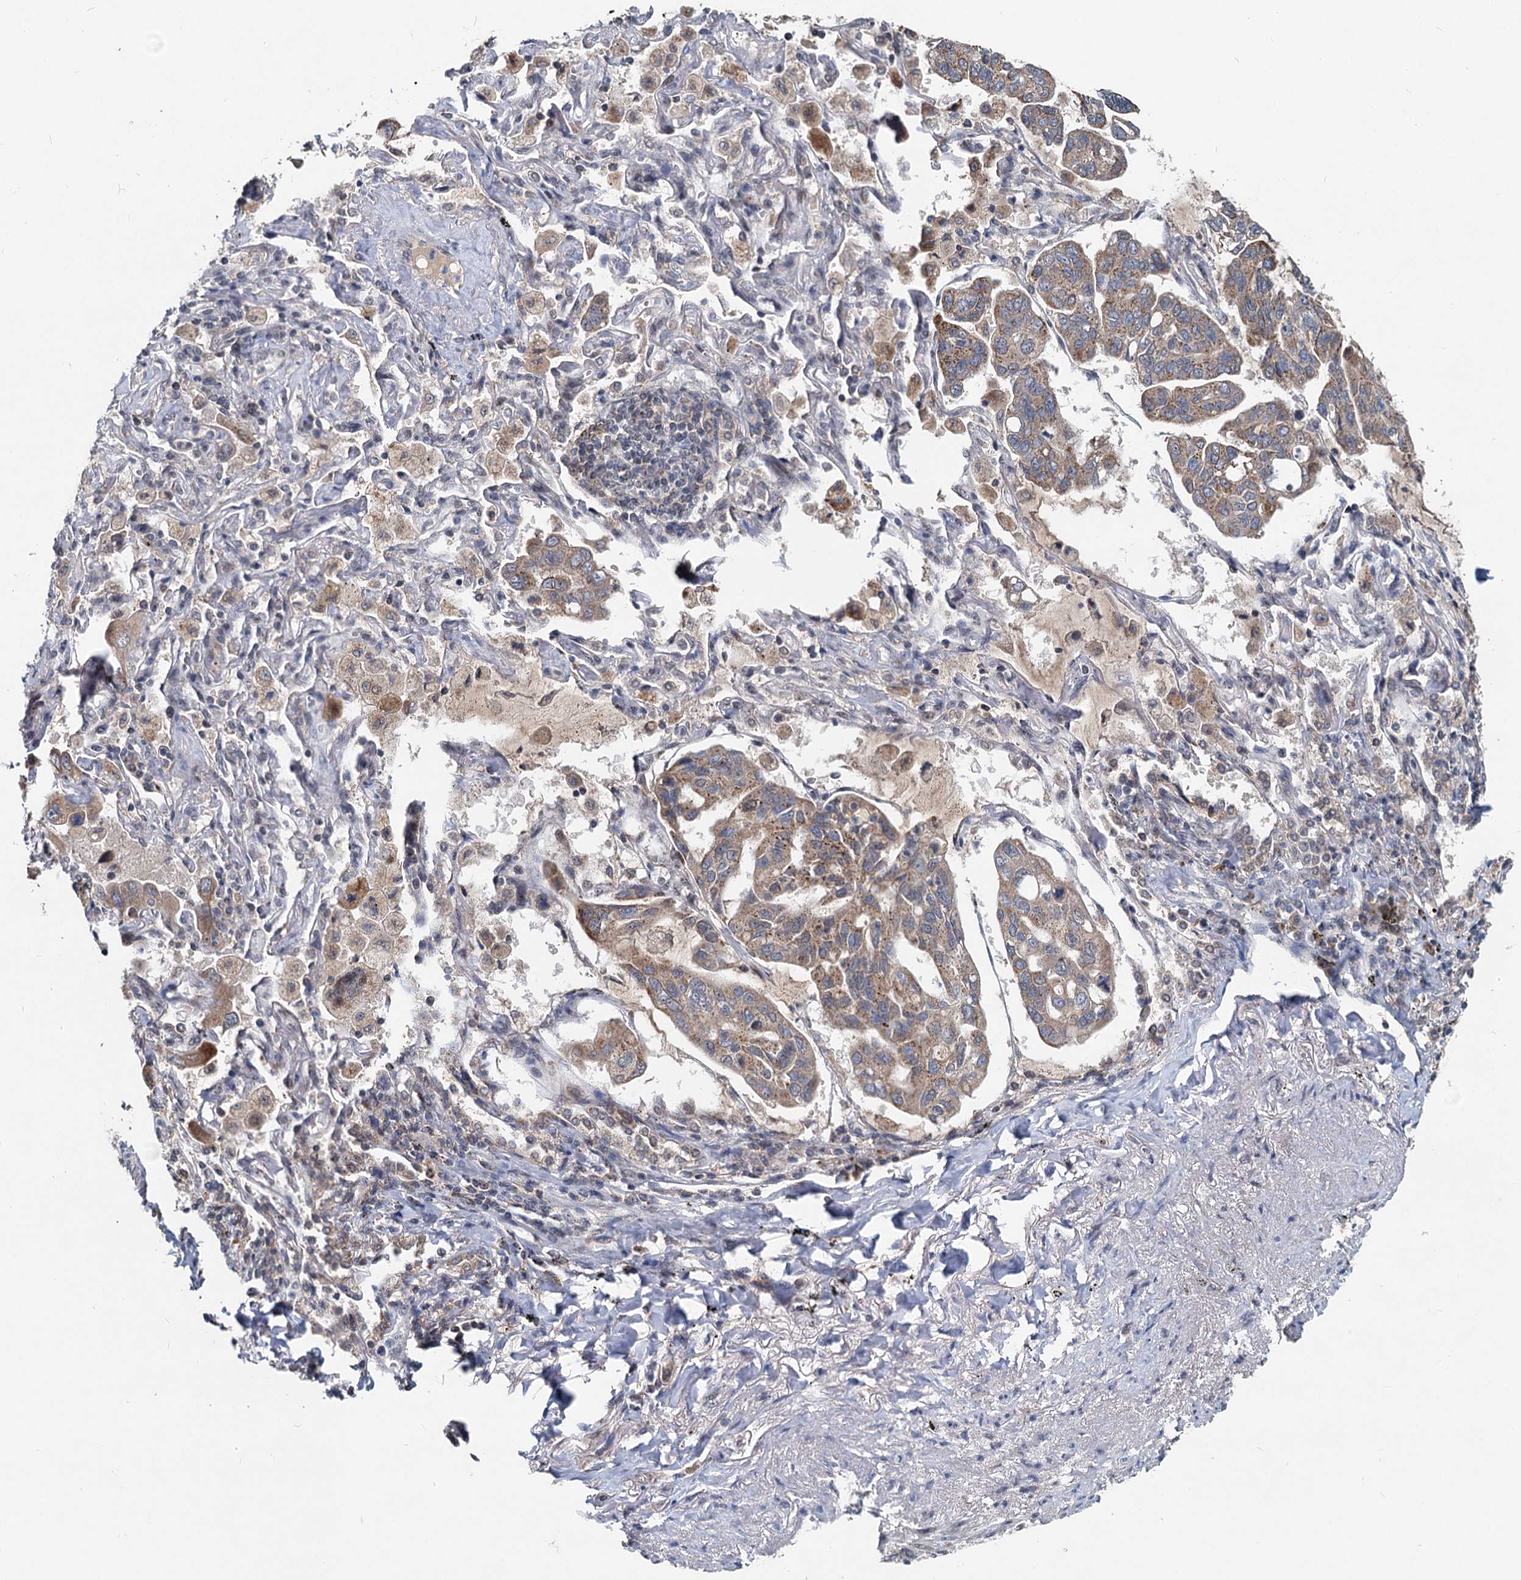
{"staining": {"intensity": "moderate", "quantity": ">75%", "location": "cytoplasmic/membranous"}, "tissue": "lung cancer", "cell_type": "Tumor cells", "image_type": "cancer", "snomed": [{"axis": "morphology", "description": "Adenocarcinoma, NOS"}, {"axis": "topography", "description": "Lung"}], "caption": "An immunohistochemistry image of neoplastic tissue is shown. Protein staining in brown shows moderate cytoplasmic/membranous positivity in lung adenocarcinoma within tumor cells.", "gene": "RITA1", "patient": {"sex": "male", "age": 64}}